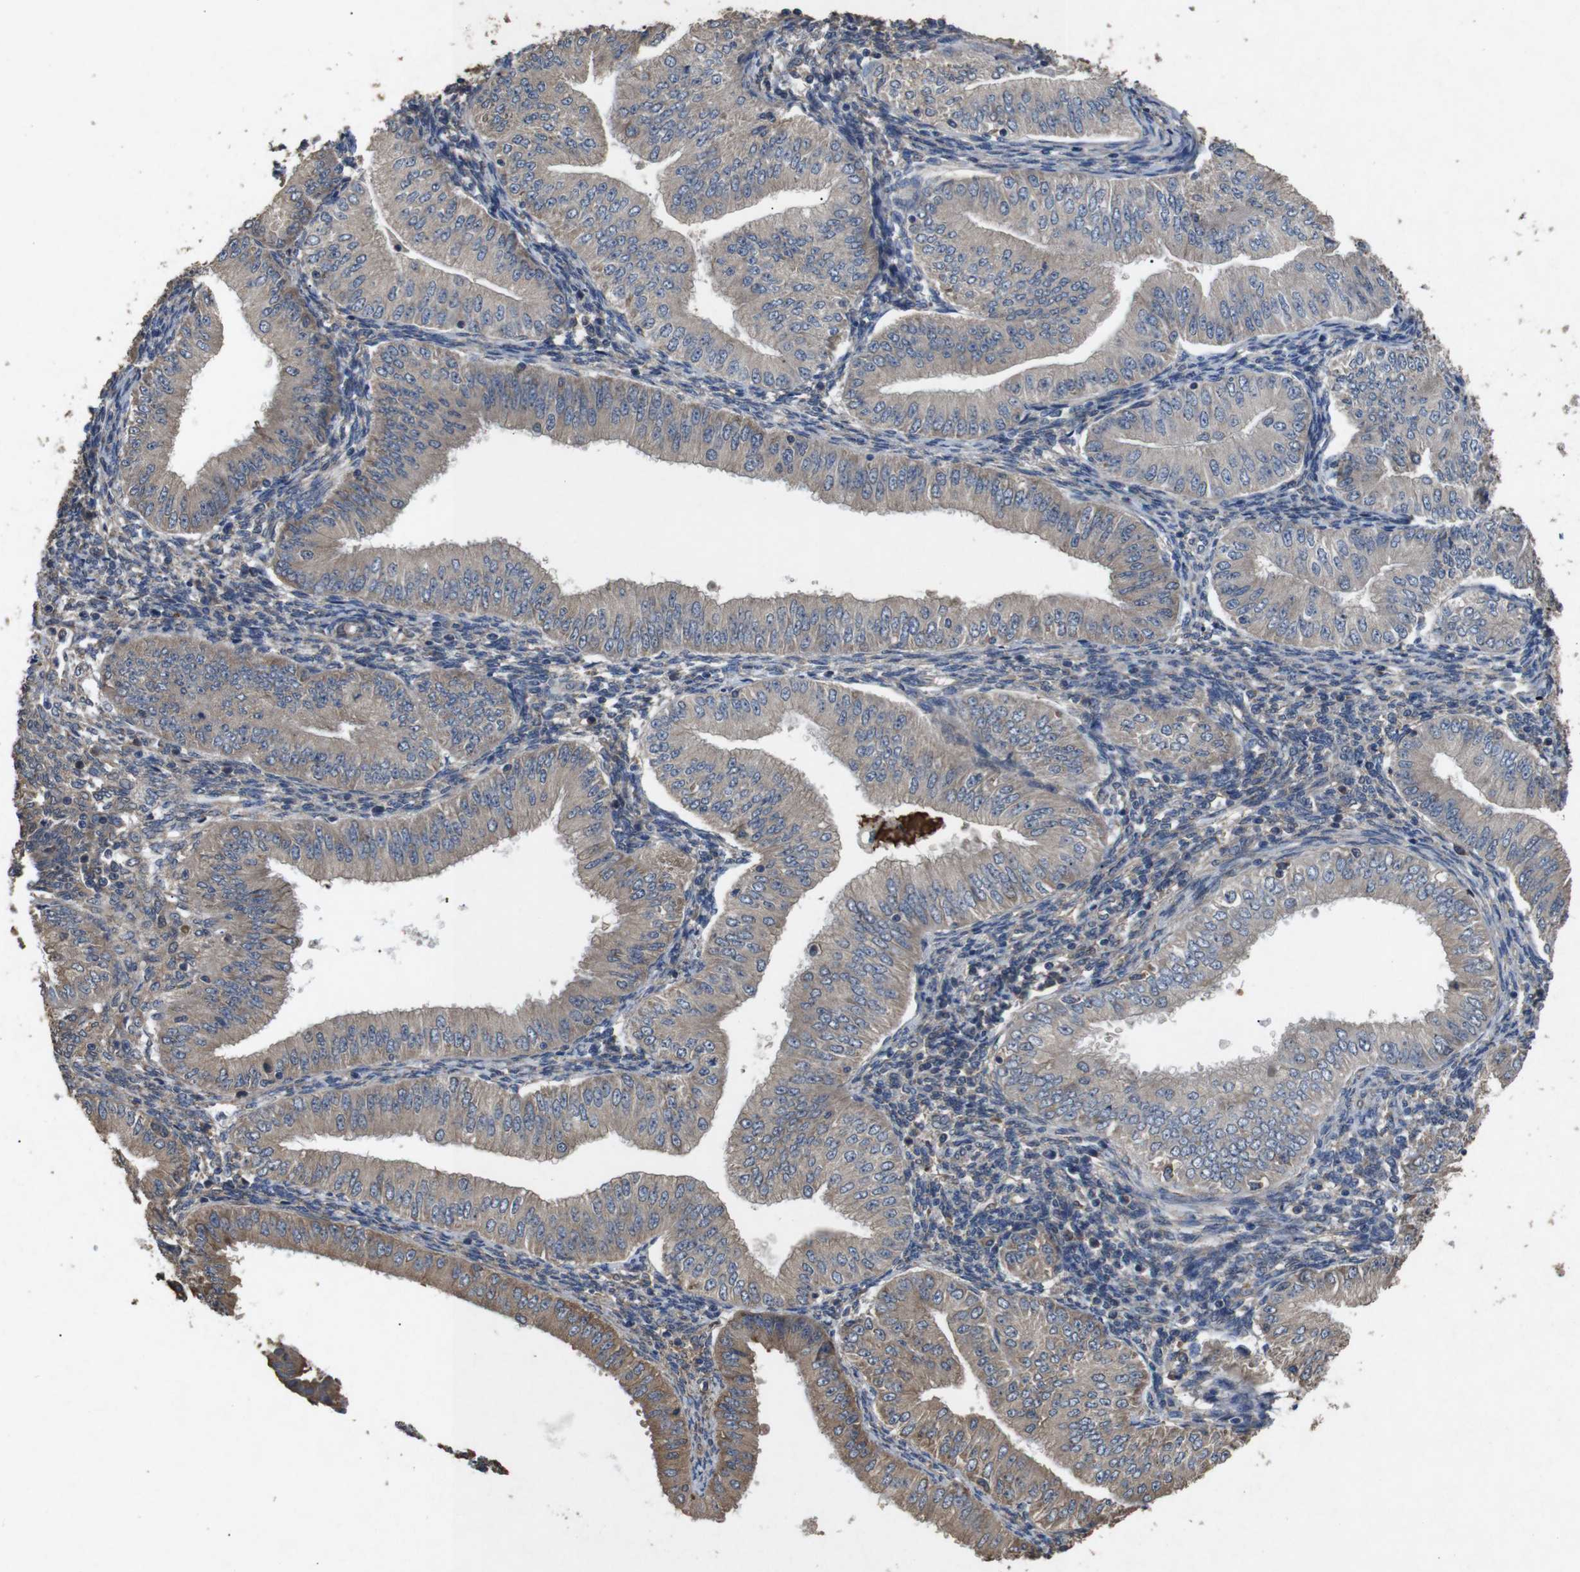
{"staining": {"intensity": "weak", "quantity": ">75%", "location": "cytoplasmic/membranous"}, "tissue": "endometrial cancer", "cell_type": "Tumor cells", "image_type": "cancer", "snomed": [{"axis": "morphology", "description": "Normal tissue, NOS"}, {"axis": "morphology", "description": "Adenocarcinoma, NOS"}, {"axis": "topography", "description": "Endometrium"}], "caption": "Immunohistochemistry micrograph of adenocarcinoma (endometrial) stained for a protein (brown), which shows low levels of weak cytoplasmic/membranous staining in about >75% of tumor cells.", "gene": "BNIP3", "patient": {"sex": "female", "age": 53}}